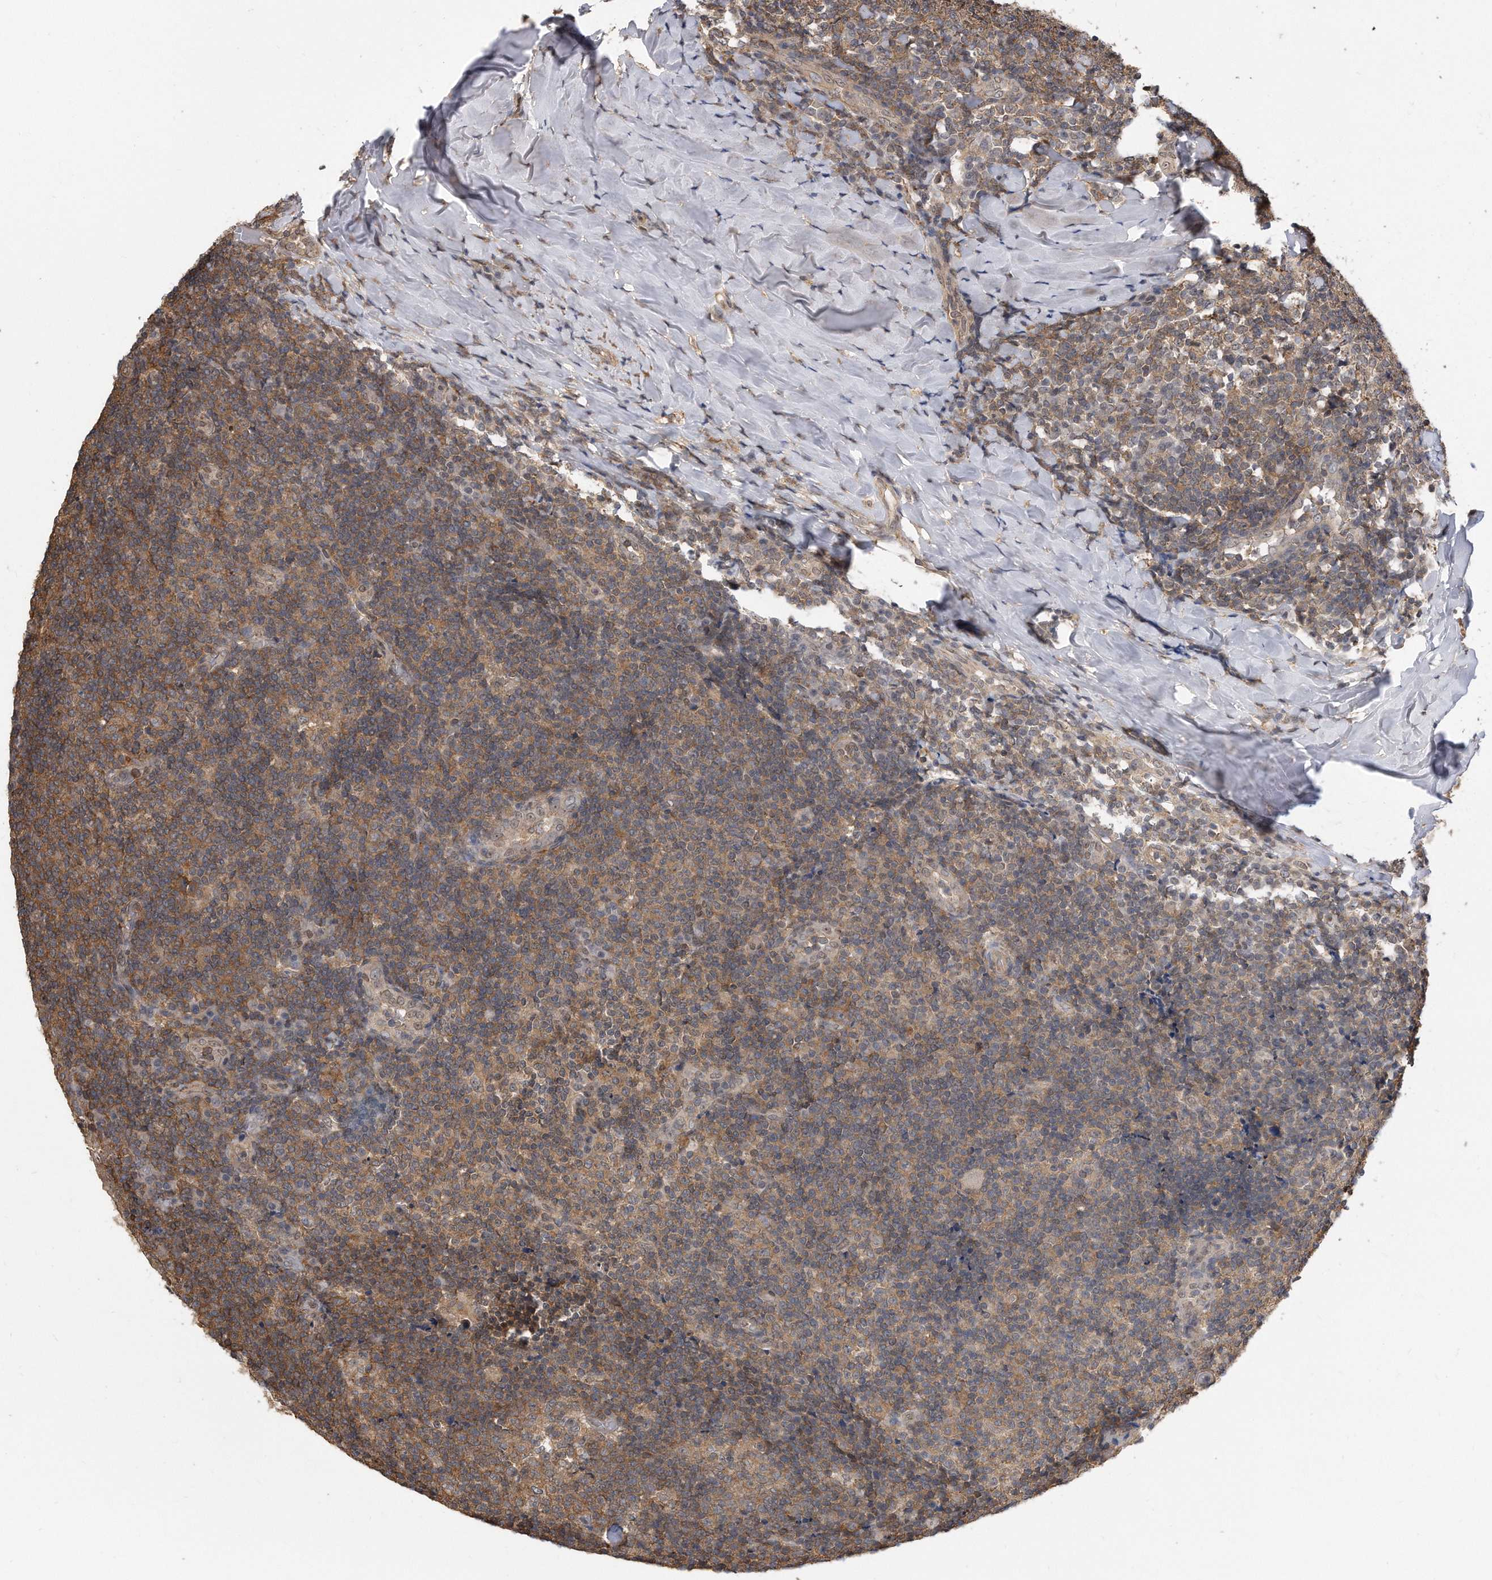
{"staining": {"intensity": "moderate", "quantity": "25%-75%", "location": "cytoplasmic/membranous"}, "tissue": "tonsil", "cell_type": "Germinal center cells", "image_type": "normal", "snomed": [{"axis": "morphology", "description": "Normal tissue, NOS"}, {"axis": "topography", "description": "Tonsil"}], "caption": "Germinal center cells show medium levels of moderate cytoplasmic/membranous staining in about 25%-75% of cells in benign tonsil.", "gene": "TCP1", "patient": {"sex": "female", "age": 19}}